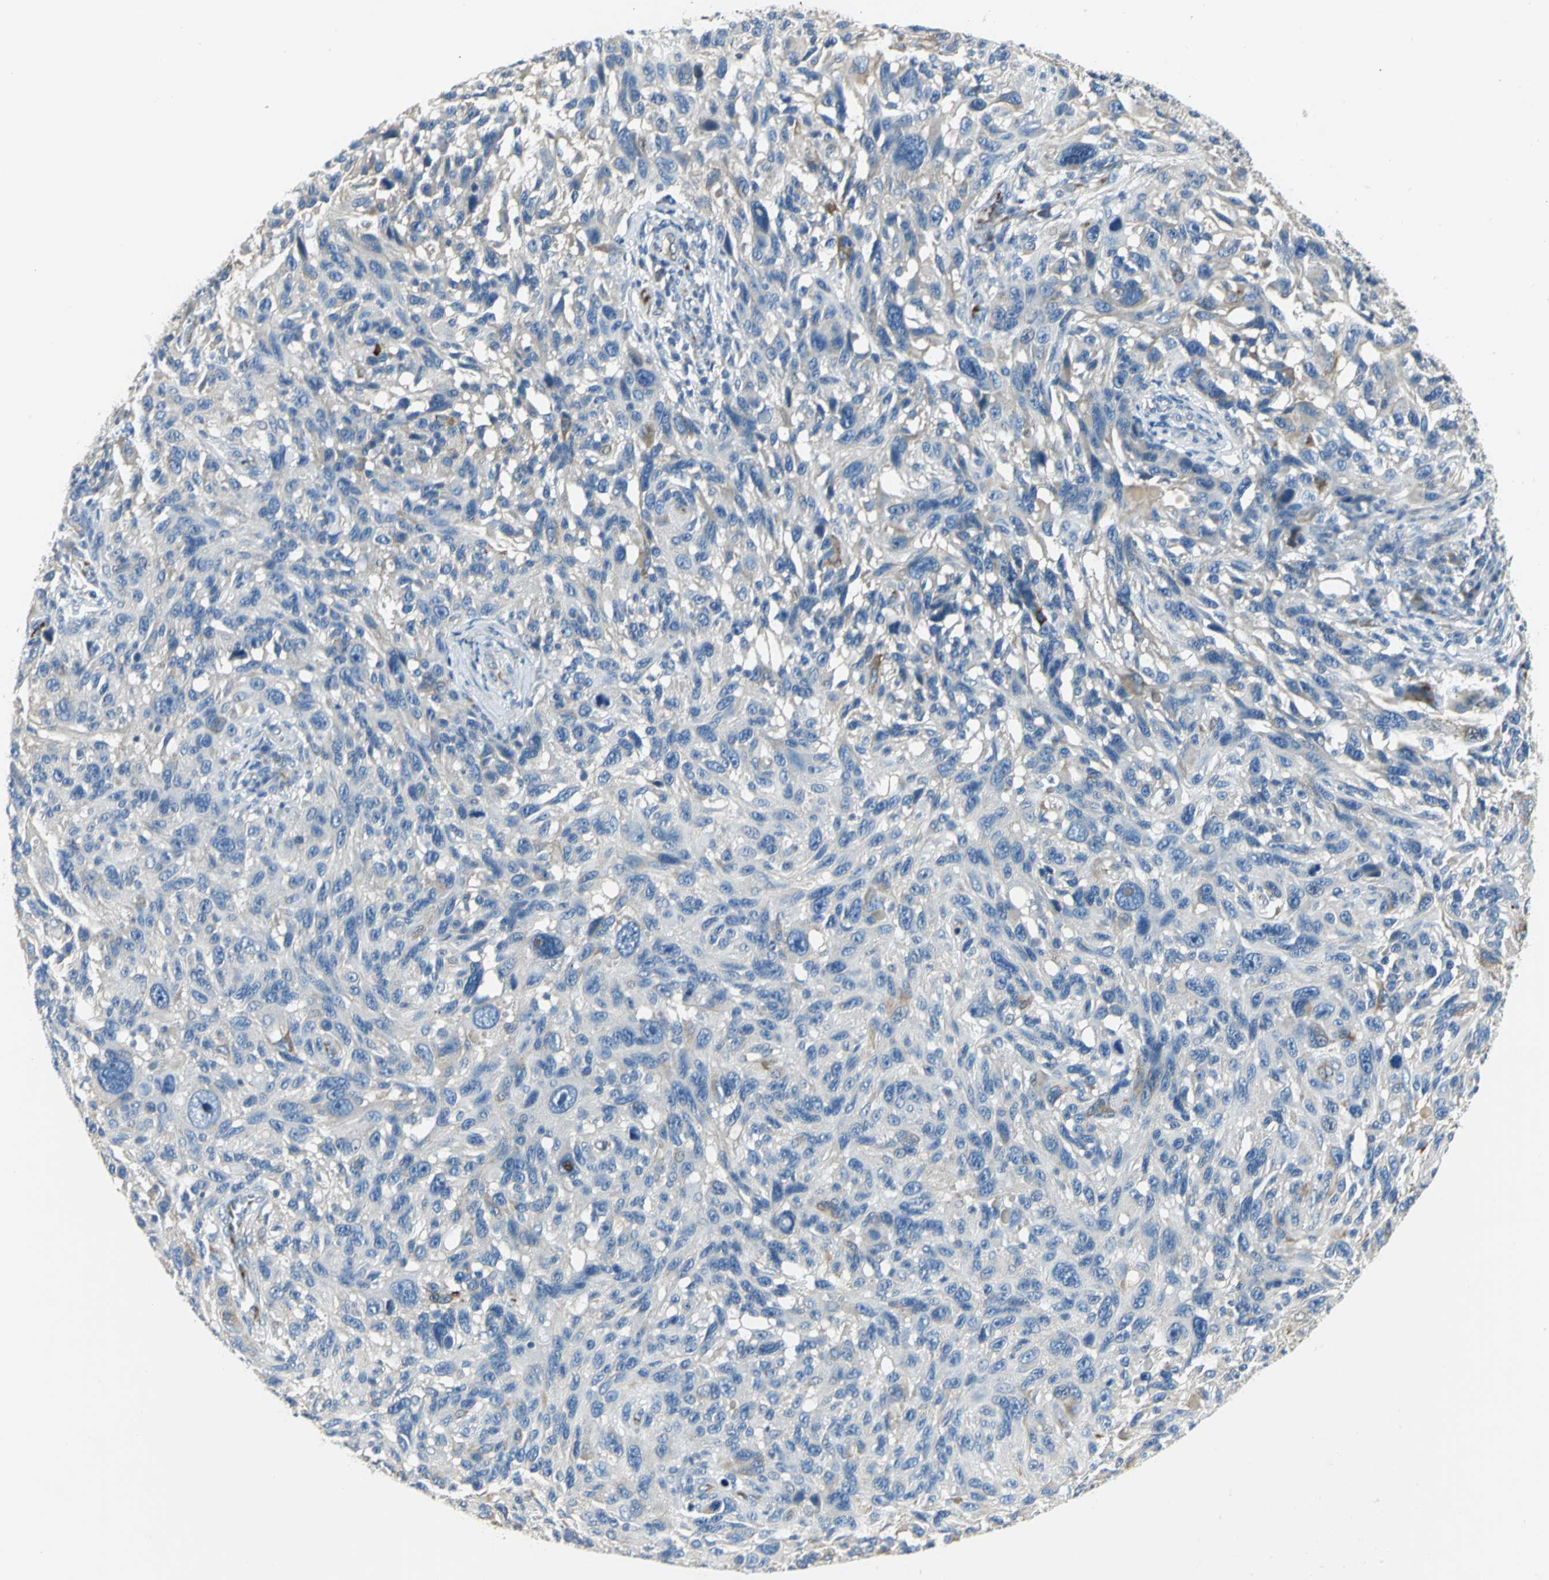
{"staining": {"intensity": "weak", "quantity": "<25%", "location": "cytoplasmic/membranous"}, "tissue": "melanoma", "cell_type": "Tumor cells", "image_type": "cancer", "snomed": [{"axis": "morphology", "description": "Malignant melanoma, NOS"}, {"axis": "topography", "description": "Skin"}], "caption": "The IHC micrograph has no significant positivity in tumor cells of melanoma tissue.", "gene": "B3GNT2", "patient": {"sex": "male", "age": 53}}